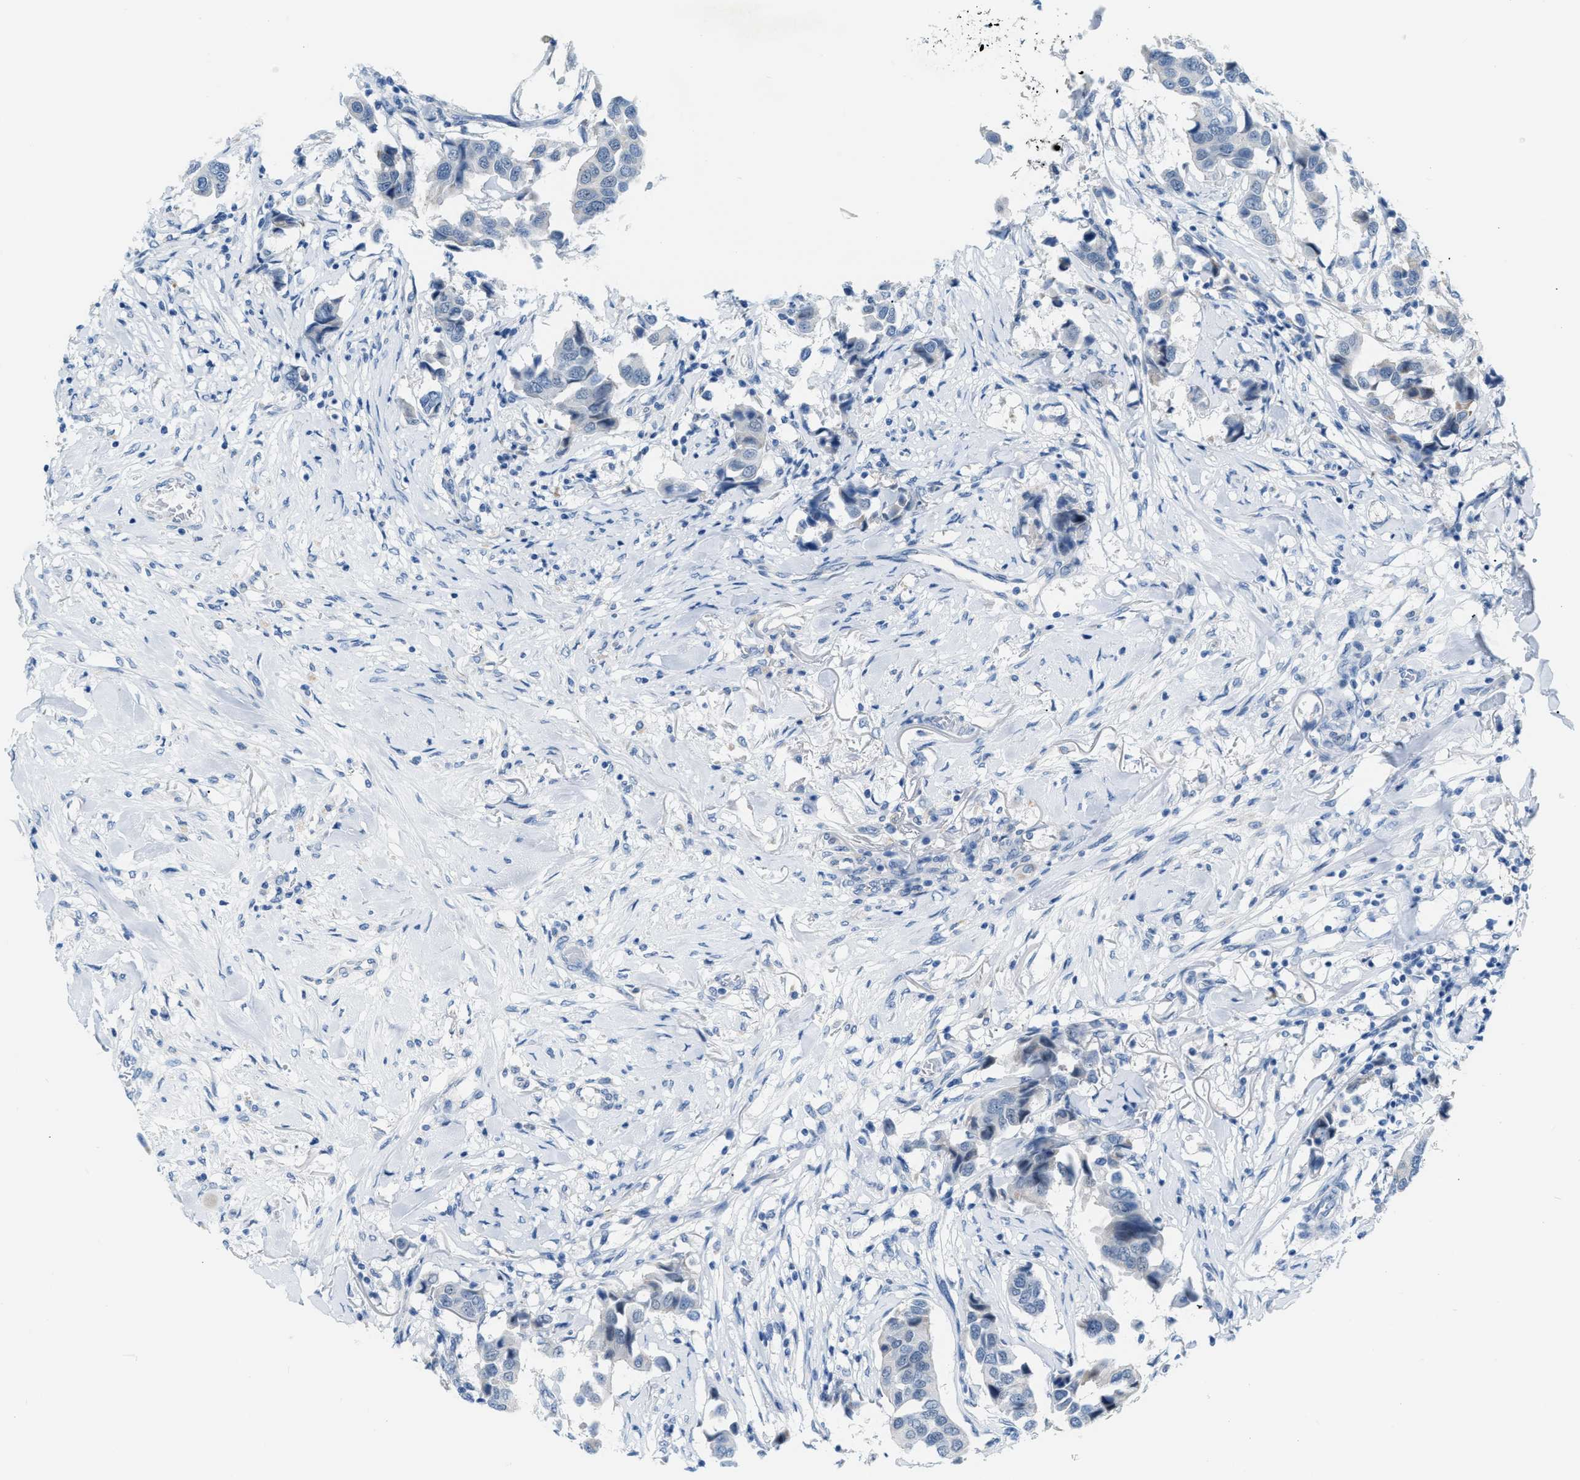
{"staining": {"intensity": "negative", "quantity": "none", "location": "none"}, "tissue": "breast cancer", "cell_type": "Tumor cells", "image_type": "cancer", "snomed": [{"axis": "morphology", "description": "Duct carcinoma"}, {"axis": "topography", "description": "Breast"}], "caption": "IHC image of neoplastic tissue: breast cancer stained with DAB exhibits no significant protein positivity in tumor cells.", "gene": "PHRF1", "patient": {"sex": "female", "age": 80}}